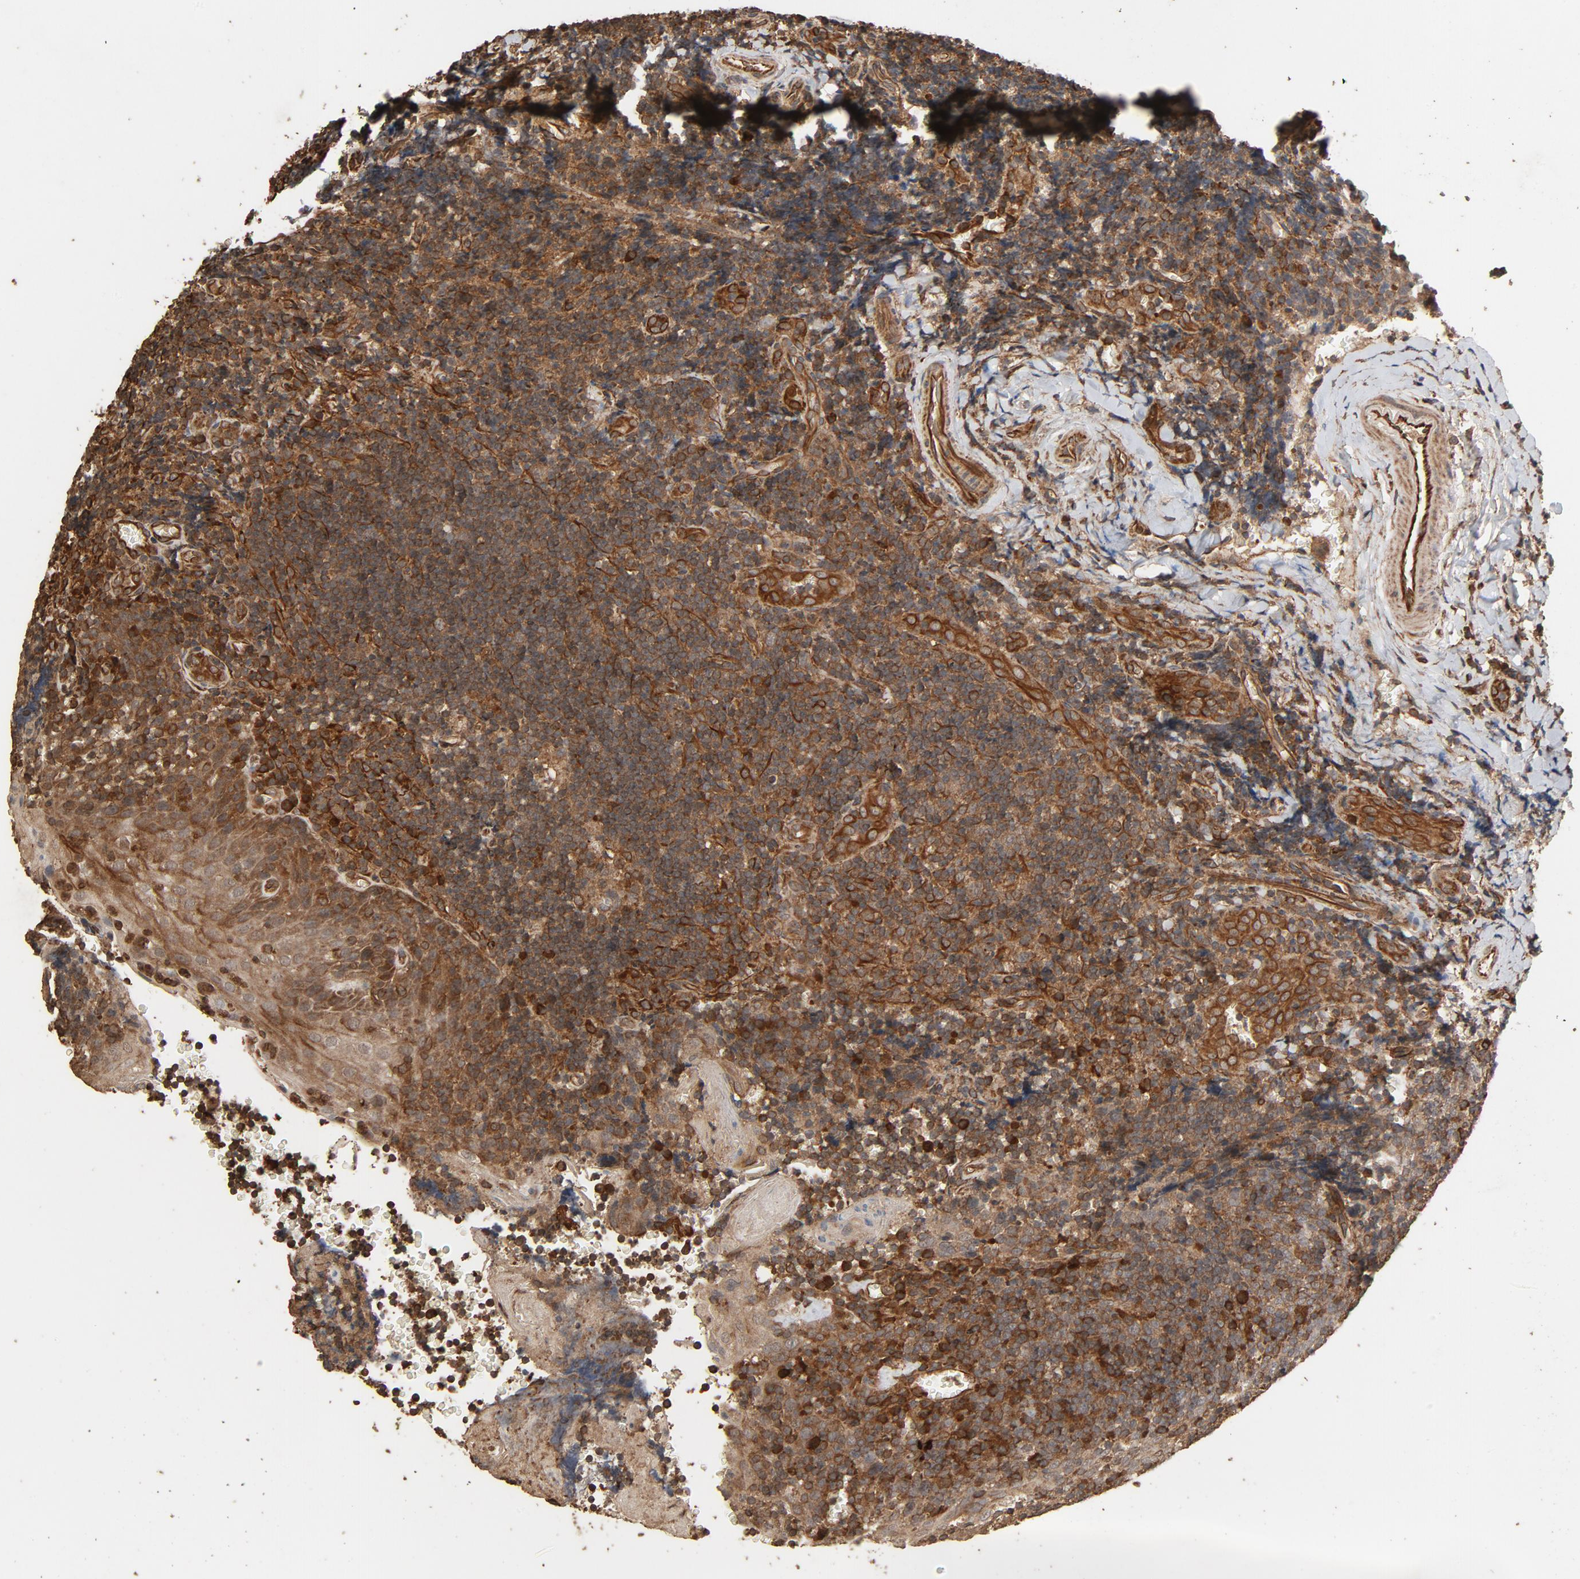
{"staining": {"intensity": "moderate", "quantity": ">75%", "location": "cytoplasmic/membranous"}, "tissue": "tonsil", "cell_type": "Germinal center cells", "image_type": "normal", "snomed": [{"axis": "morphology", "description": "Normal tissue, NOS"}, {"axis": "topography", "description": "Tonsil"}], "caption": "Protein staining shows moderate cytoplasmic/membranous positivity in about >75% of germinal center cells in benign tonsil. The protein of interest is stained brown, and the nuclei are stained in blue (DAB (3,3'-diaminobenzidine) IHC with brightfield microscopy, high magnification).", "gene": "RPS6KA6", "patient": {"sex": "male", "age": 20}}